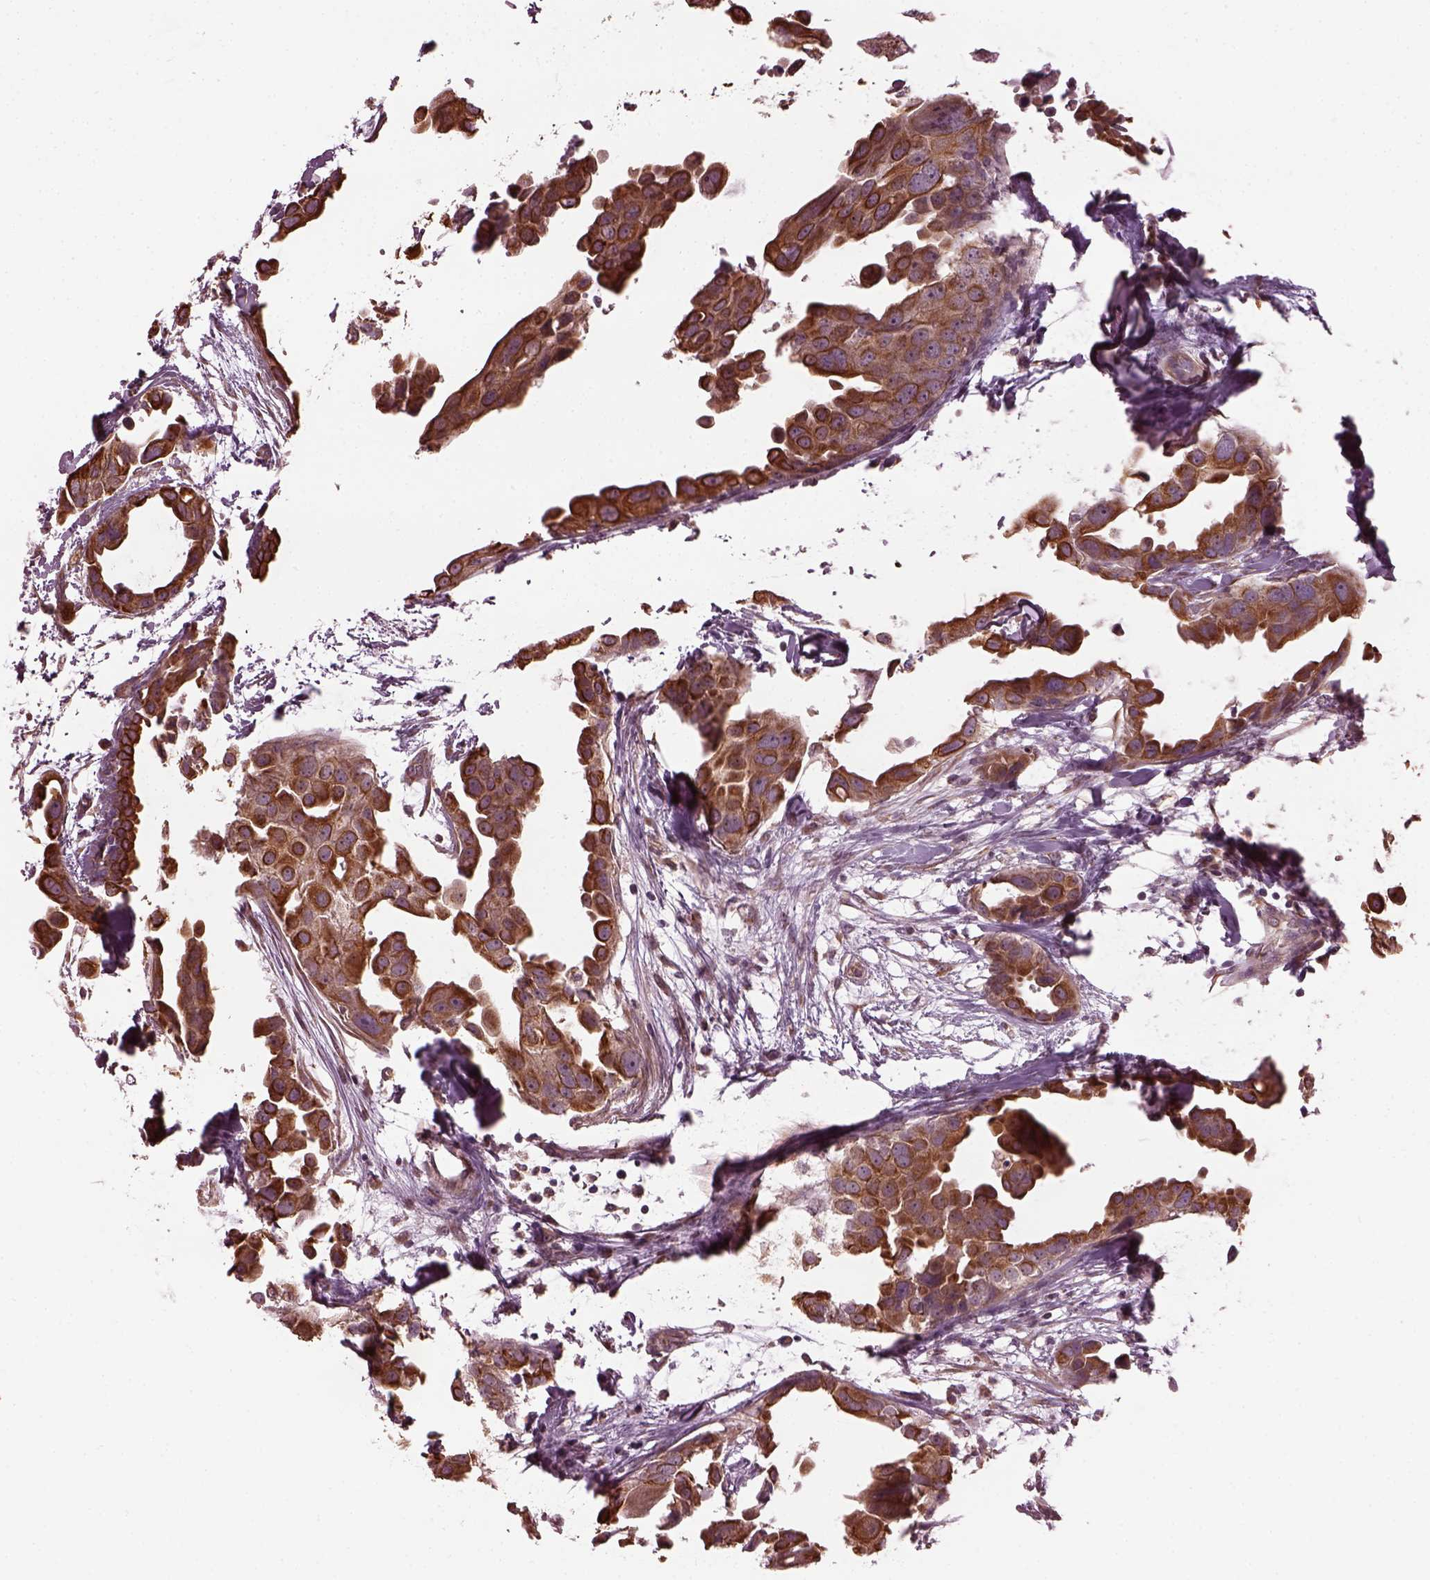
{"staining": {"intensity": "strong", "quantity": ">75%", "location": "cytoplasmic/membranous,nuclear"}, "tissue": "breast cancer", "cell_type": "Tumor cells", "image_type": "cancer", "snomed": [{"axis": "morphology", "description": "Duct carcinoma"}, {"axis": "topography", "description": "Breast"}], "caption": "Breast cancer (intraductal carcinoma) tissue exhibits strong cytoplasmic/membranous and nuclear expression in approximately >75% of tumor cells", "gene": "RUFY3", "patient": {"sex": "female", "age": 38}}